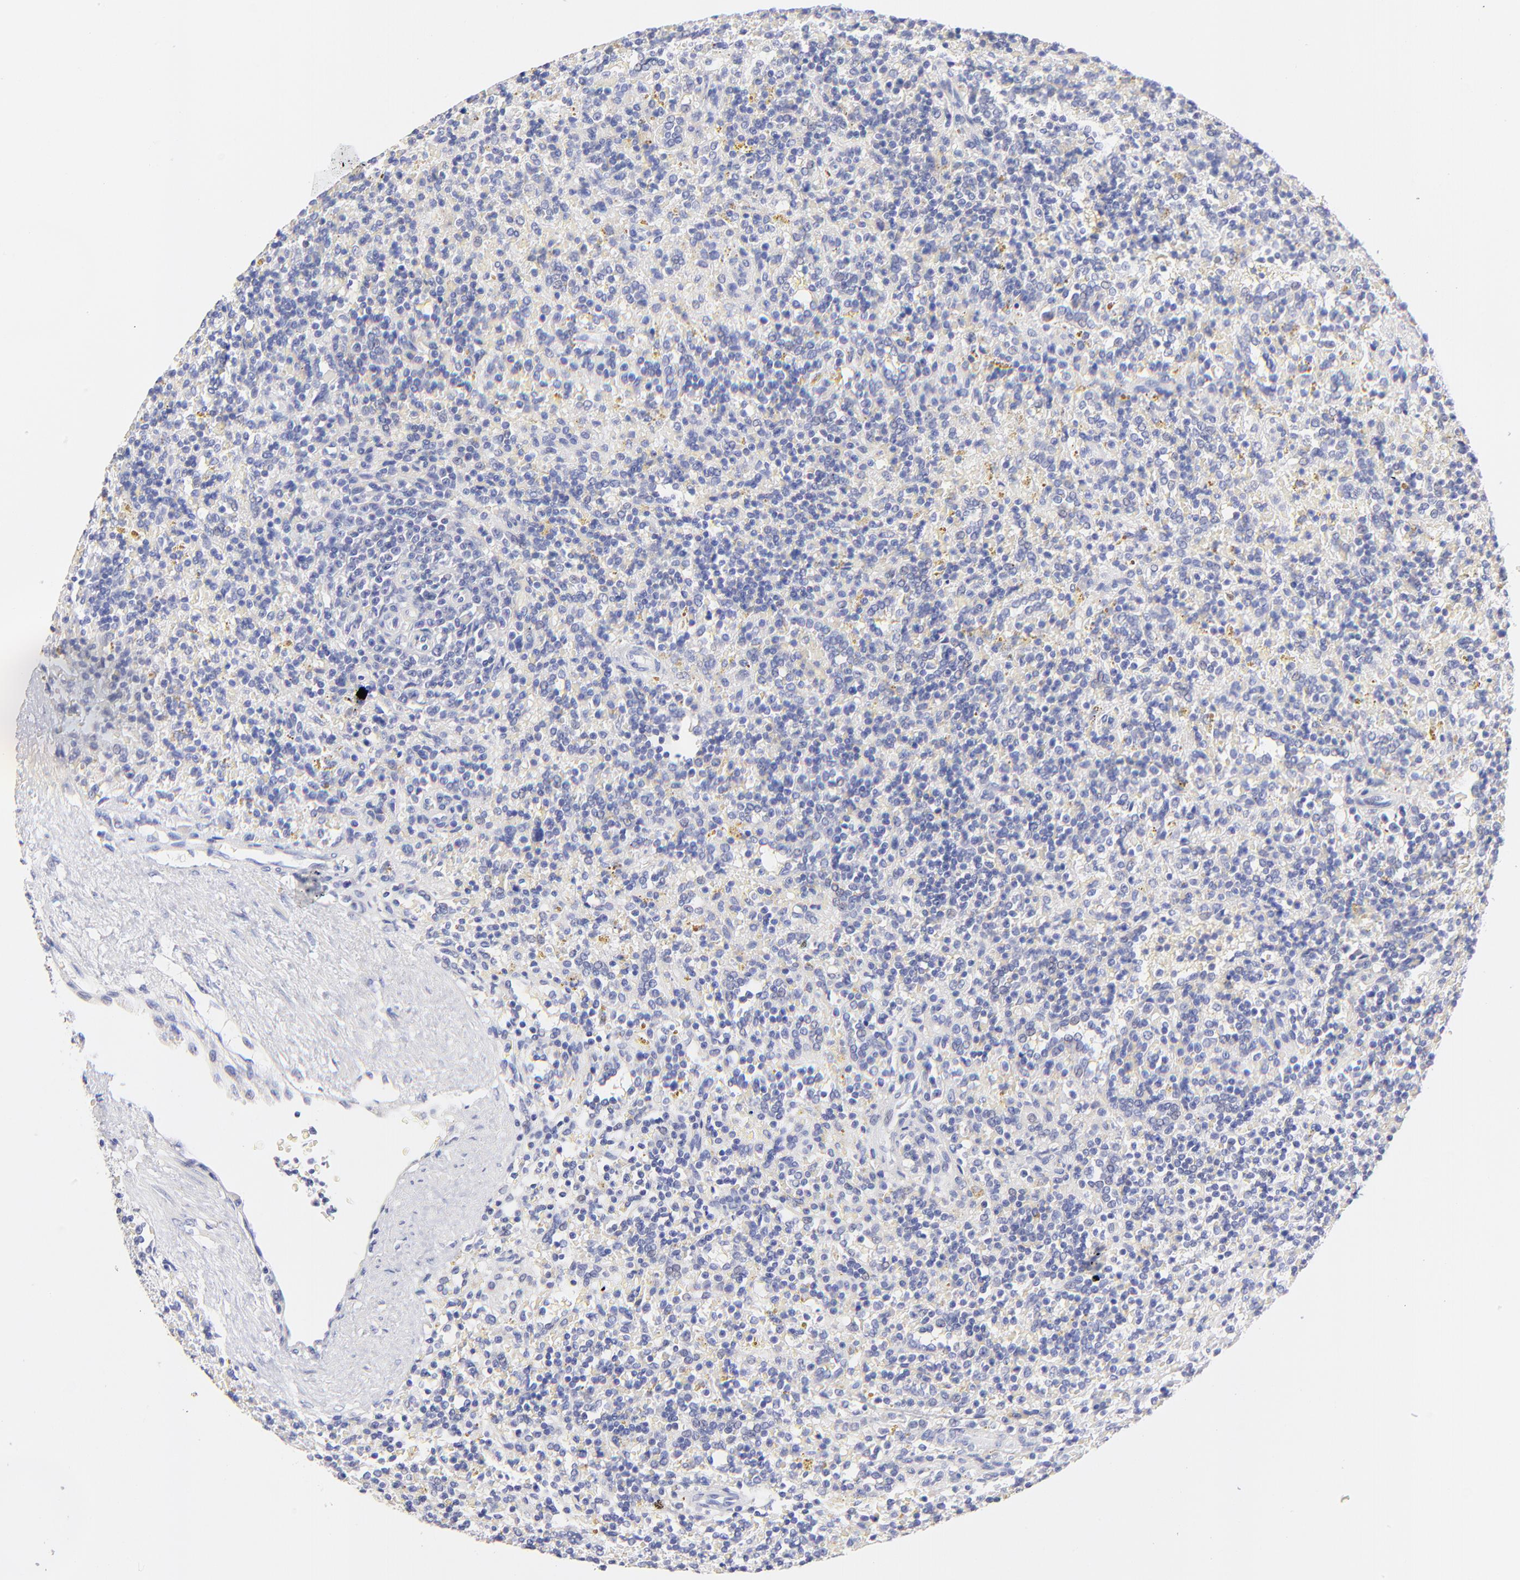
{"staining": {"intensity": "negative", "quantity": "none", "location": "none"}, "tissue": "lymphoma", "cell_type": "Tumor cells", "image_type": "cancer", "snomed": [{"axis": "morphology", "description": "Malignant lymphoma, non-Hodgkin's type, Low grade"}, {"axis": "topography", "description": "Spleen"}], "caption": "Protein analysis of lymphoma reveals no significant expression in tumor cells.", "gene": "EBP", "patient": {"sex": "male", "age": 67}}